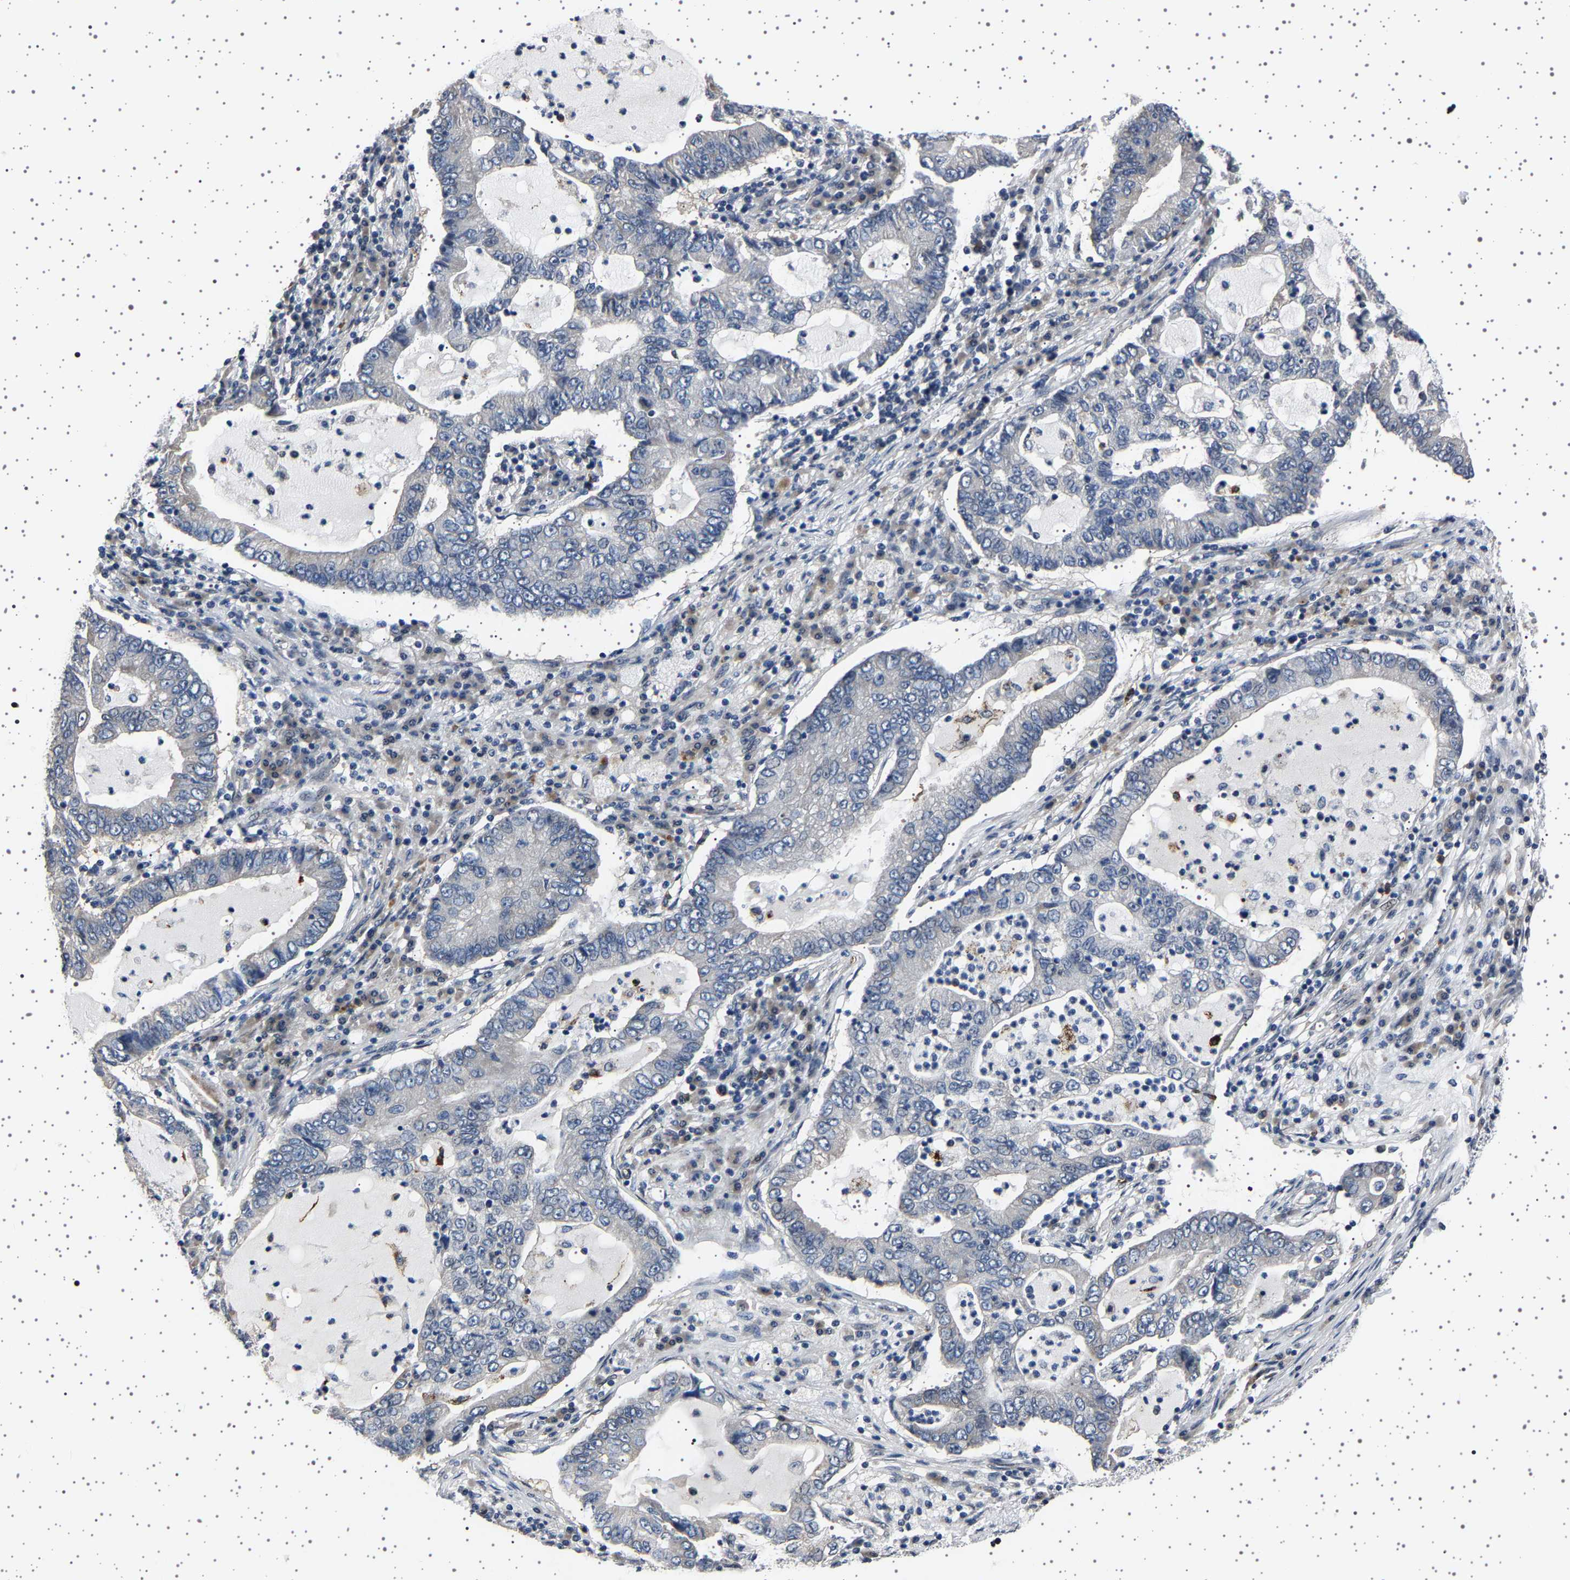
{"staining": {"intensity": "negative", "quantity": "none", "location": "none"}, "tissue": "lung cancer", "cell_type": "Tumor cells", "image_type": "cancer", "snomed": [{"axis": "morphology", "description": "Adenocarcinoma, NOS"}, {"axis": "topography", "description": "Lung"}], "caption": "Tumor cells show no significant protein staining in lung adenocarcinoma.", "gene": "IL10RB", "patient": {"sex": "female", "age": 51}}